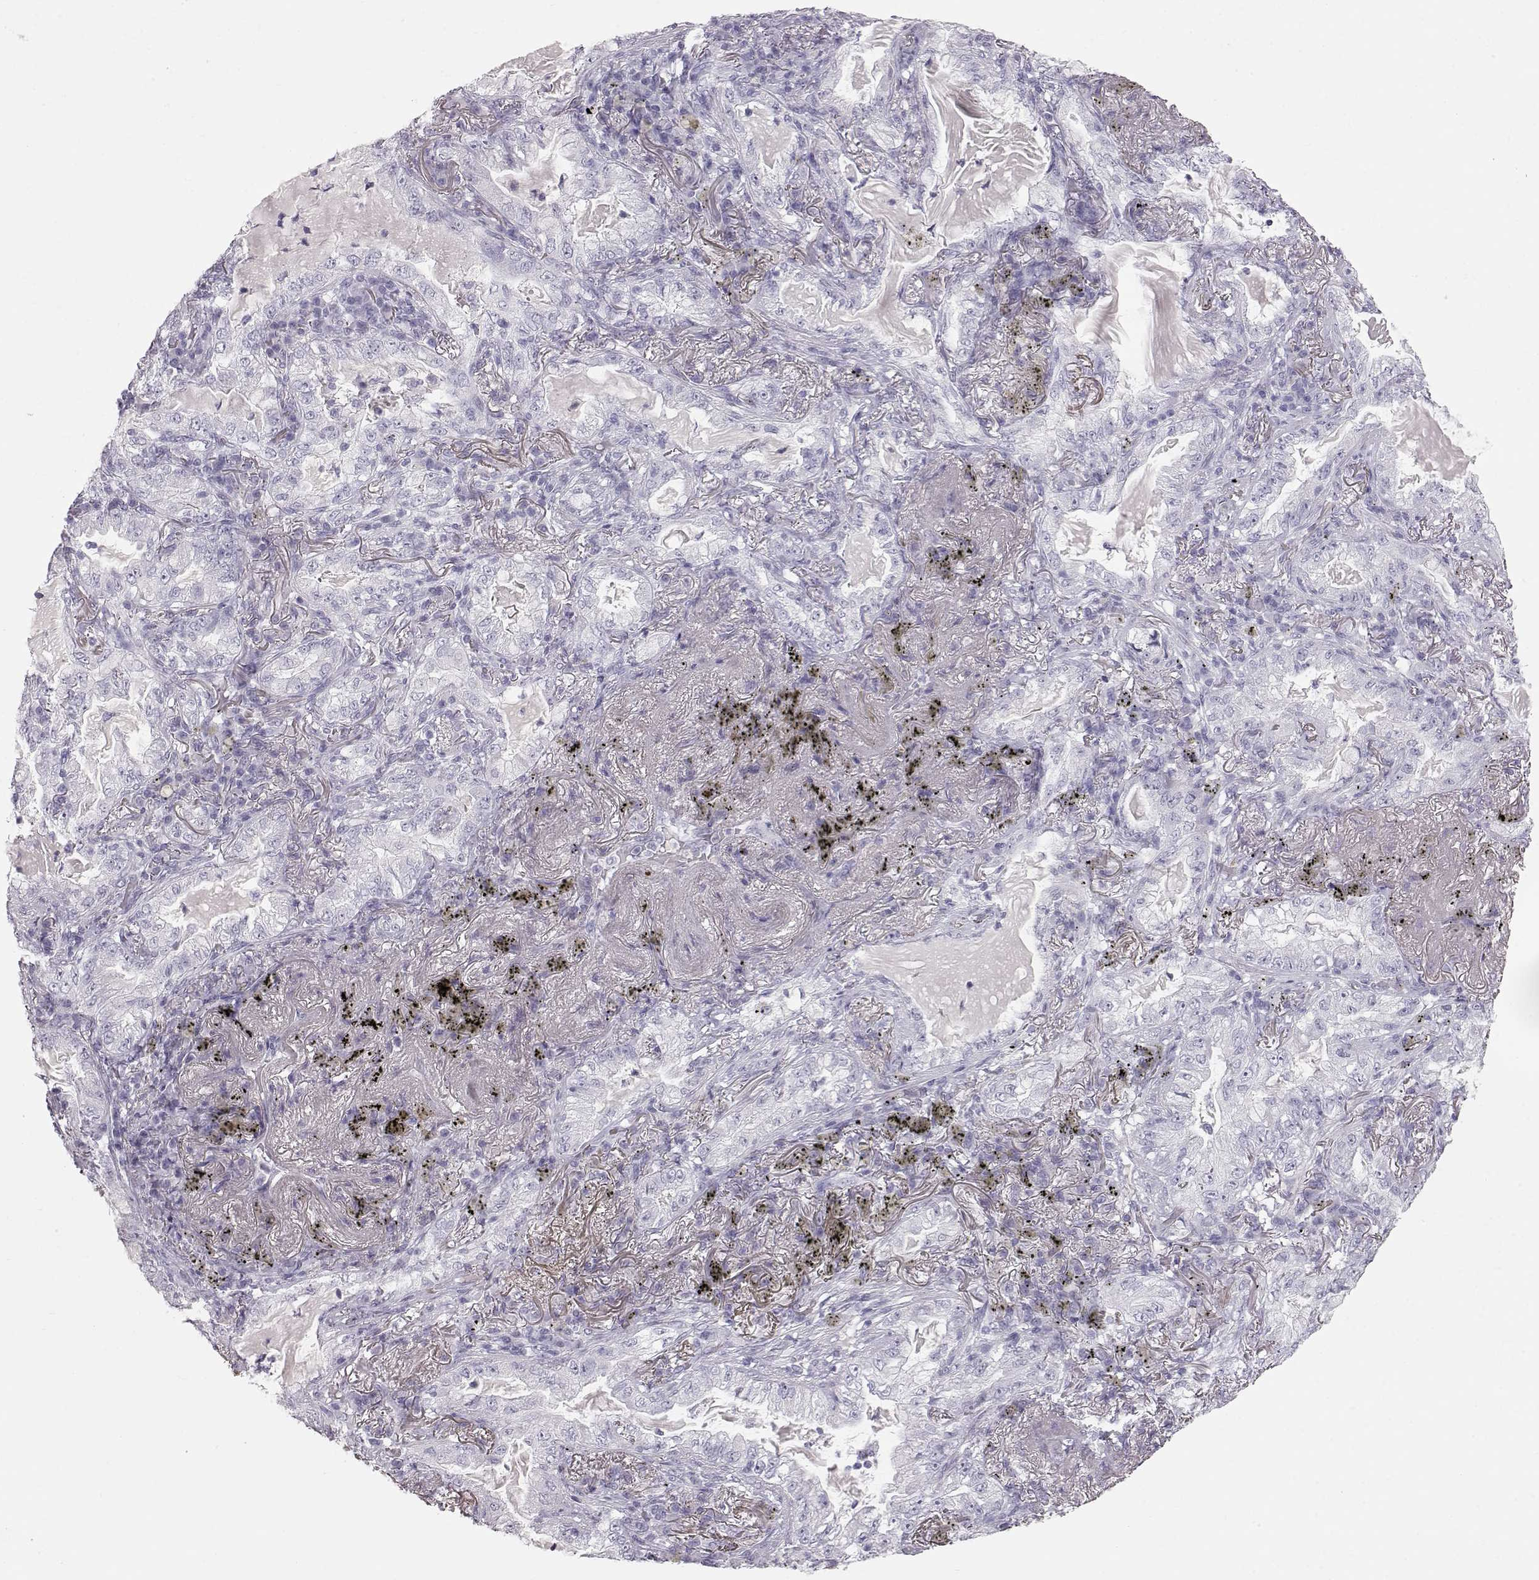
{"staining": {"intensity": "negative", "quantity": "none", "location": "none"}, "tissue": "lung cancer", "cell_type": "Tumor cells", "image_type": "cancer", "snomed": [{"axis": "morphology", "description": "Adenocarcinoma, NOS"}, {"axis": "topography", "description": "Lung"}], "caption": "Lung cancer was stained to show a protein in brown. There is no significant staining in tumor cells.", "gene": "KRTAP16-1", "patient": {"sex": "female", "age": 73}}